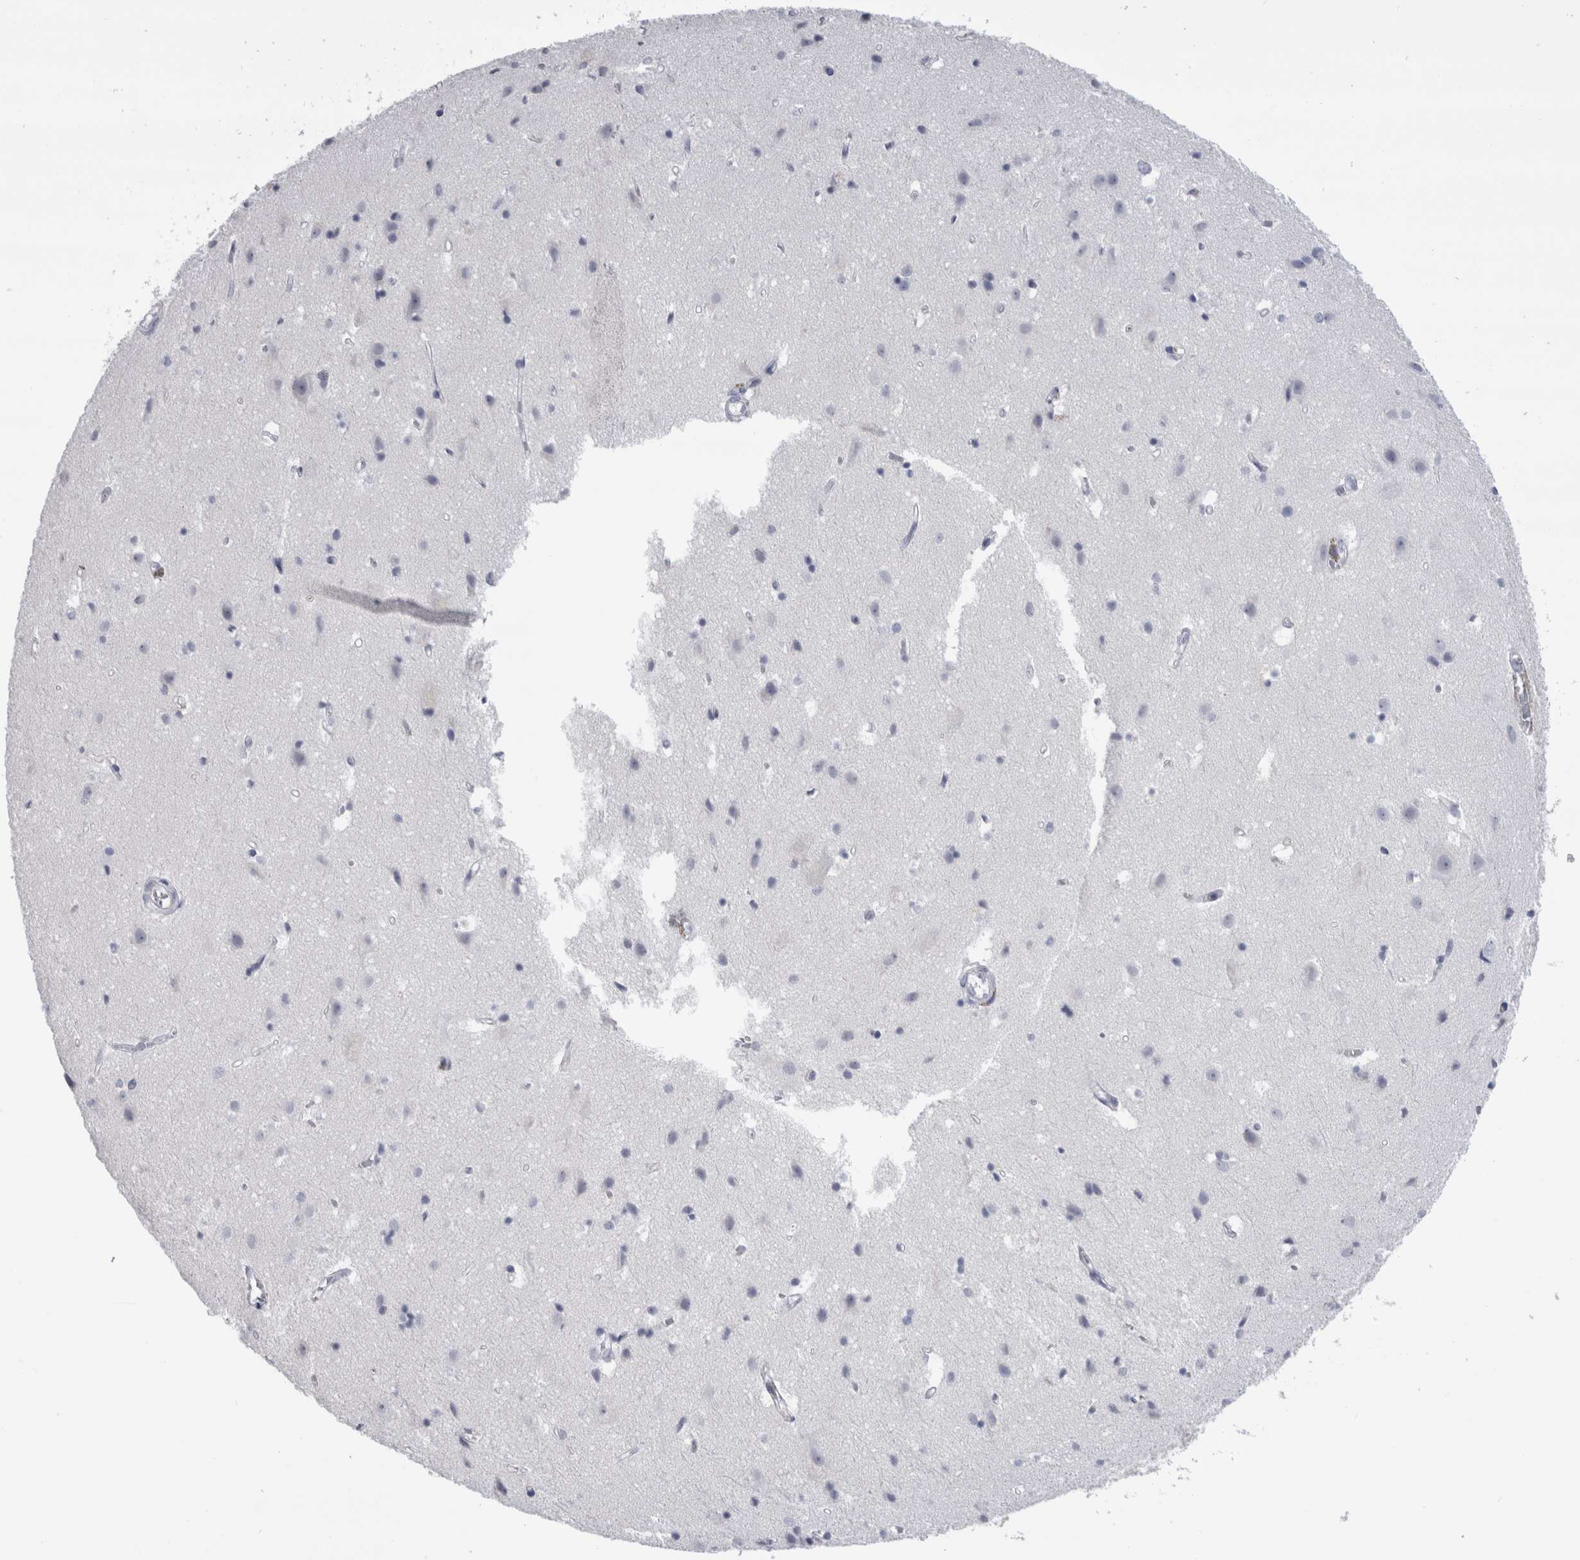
{"staining": {"intensity": "negative", "quantity": "none", "location": "none"}, "tissue": "cerebral cortex", "cell_type": "Endothelial cells", "image_type": "normal", "snomed": [{"axis": "morphology", "description": "Normal tissue, NOS"}, {"axis": "topography", "description": "Cerebral cortex"}], "caption": "IHC image of benign cerebral cortex: human cerebral cortex stained with DAB displays no significant protein positivity in endothelial cells.", "gene": "PAX5", "patient": {"sex": "male", "age": 54}}